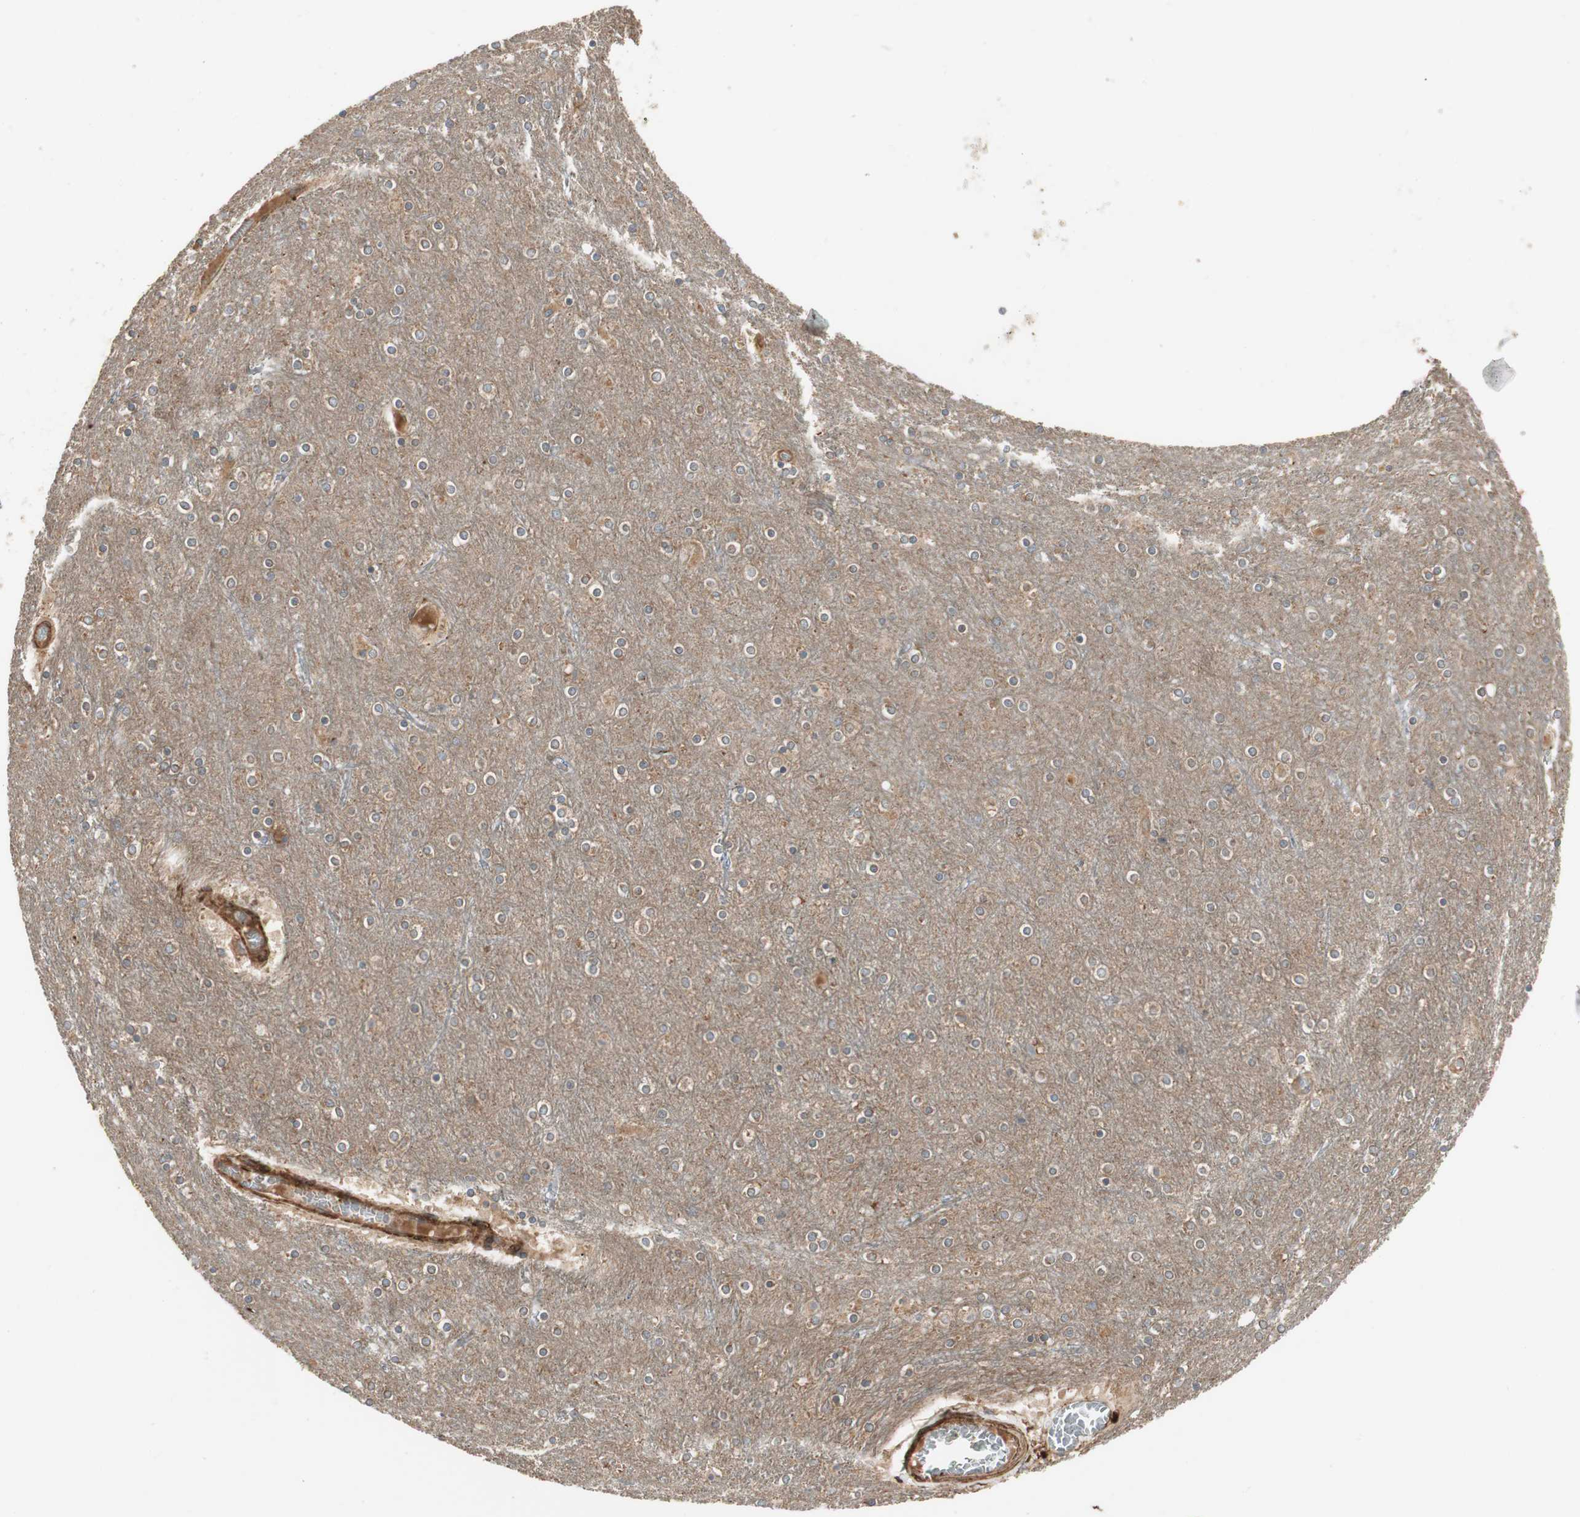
{"staining": {"intensity": "moderate", "quantity": ">75%", "location": "cytoplasmic/membranous"}, "tissue": "cerebral cortex", "cell_type": "Endothelial cells", "image_type": "normal", "snomed": [{"axis": "morphology", "description": "Normal tissue, NOS"}, {"axis": "topography", "description": "Cerebral cortex"}], "caption": "IHC image of normal cerebral cortex: human cerebral cortex stained using immunohistochemistry exhibits medium levels of moderate protein expression localized specifically in the cytoplasmic/membranous of endothelial cells, appearing as a cytoplasmic/membranous brown color.", "gene": "PRKG1", "patient": {"sex": "female", "age": 54}}